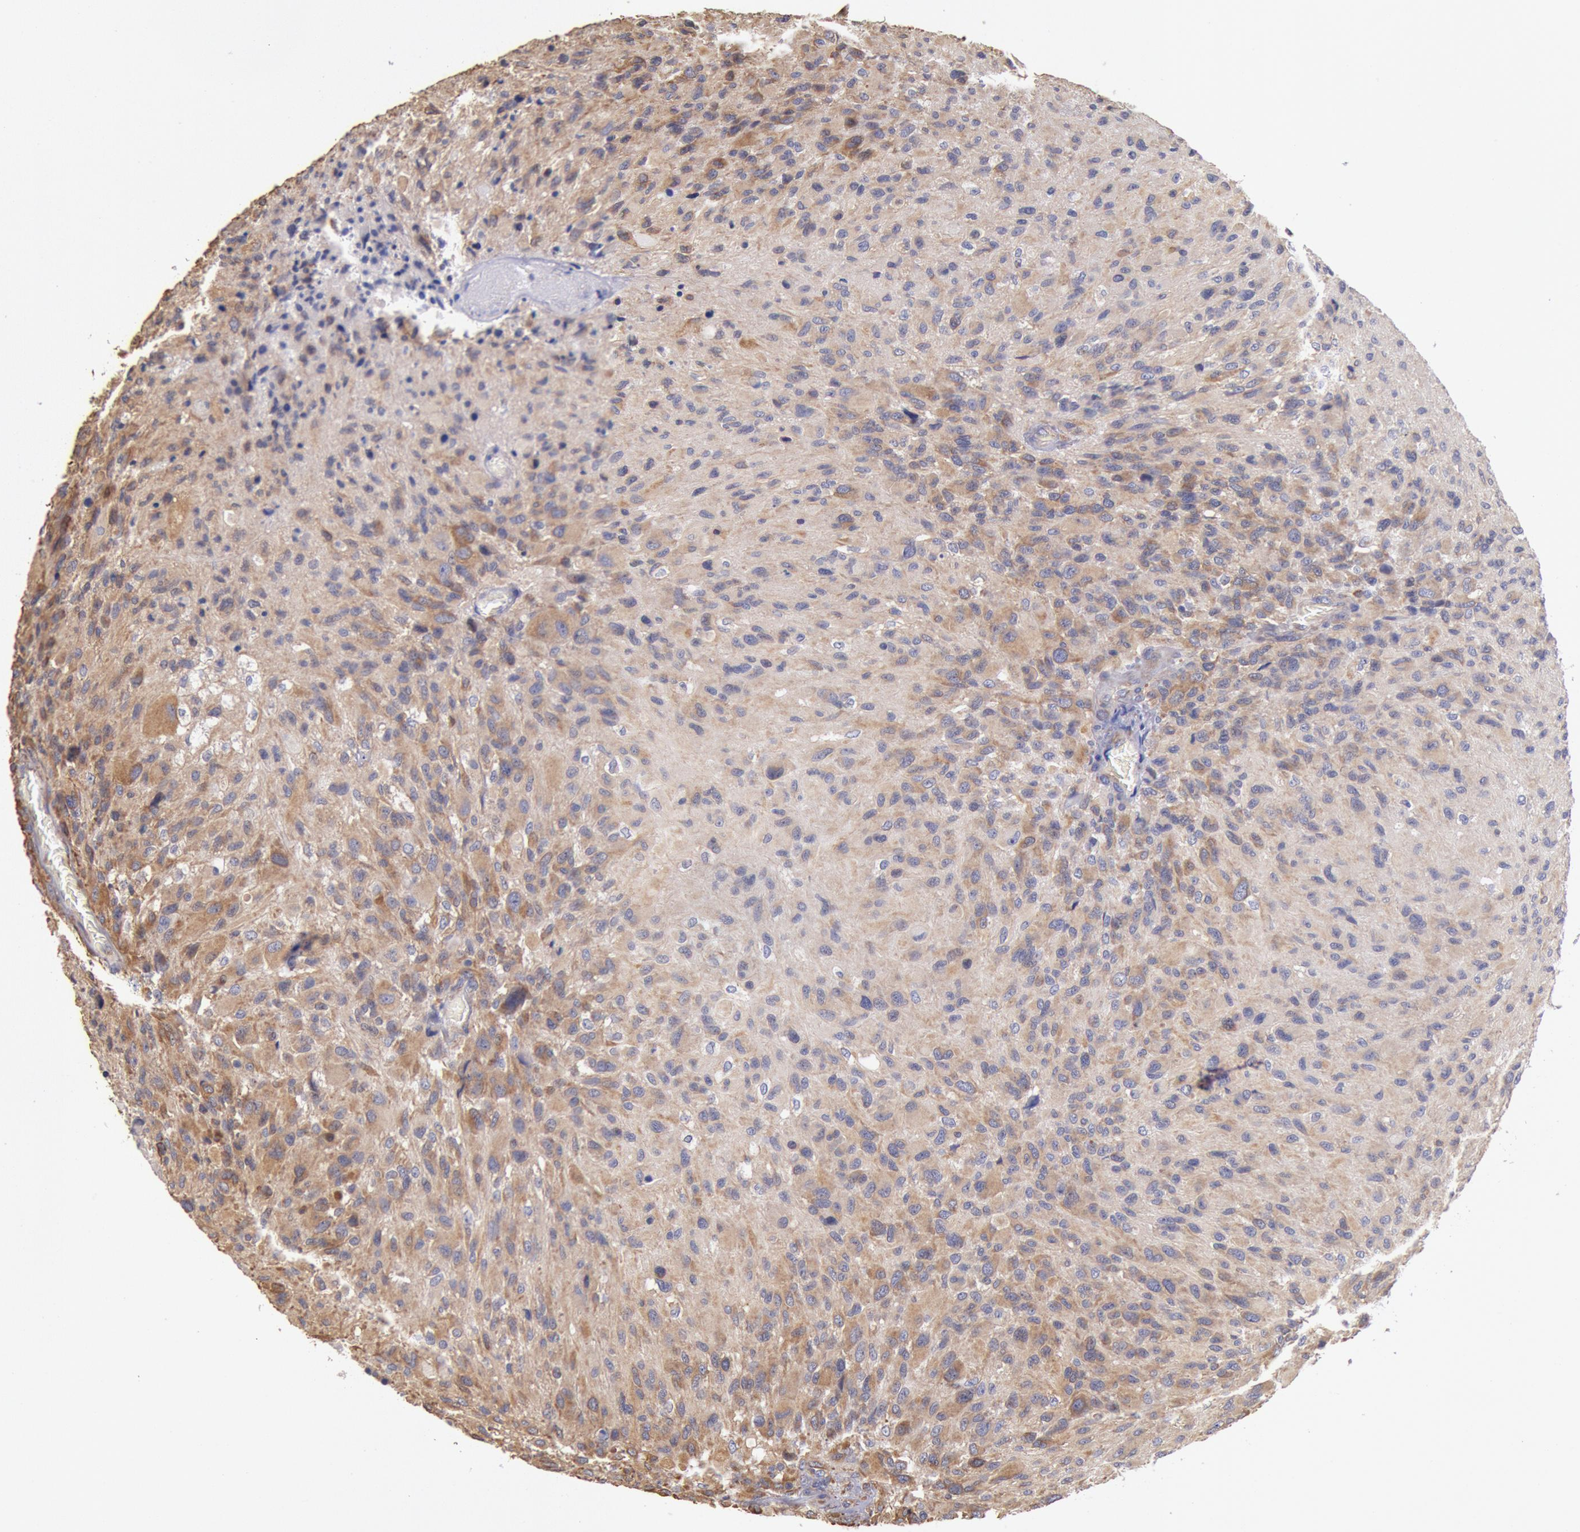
{"staining": {"intensity": "moderate", "quantity": ">75%", "location": "cytoplasmic/membranous"}, "tissue": "glioma", "cell_type": "Tumor cells", "image_type": "cancer", "snomed": [{"axis": "morphology", "description": "Glioma, malignant, High grade"}, {"axis": "topography", "description": "Brain"}], "caption": "Tumor cells display moderate cytoplasmic/membranous positivity in approximately >75% of cells in glioma.", "gene": "DRG1", "patient": {"sex": "male", "age": 69}}